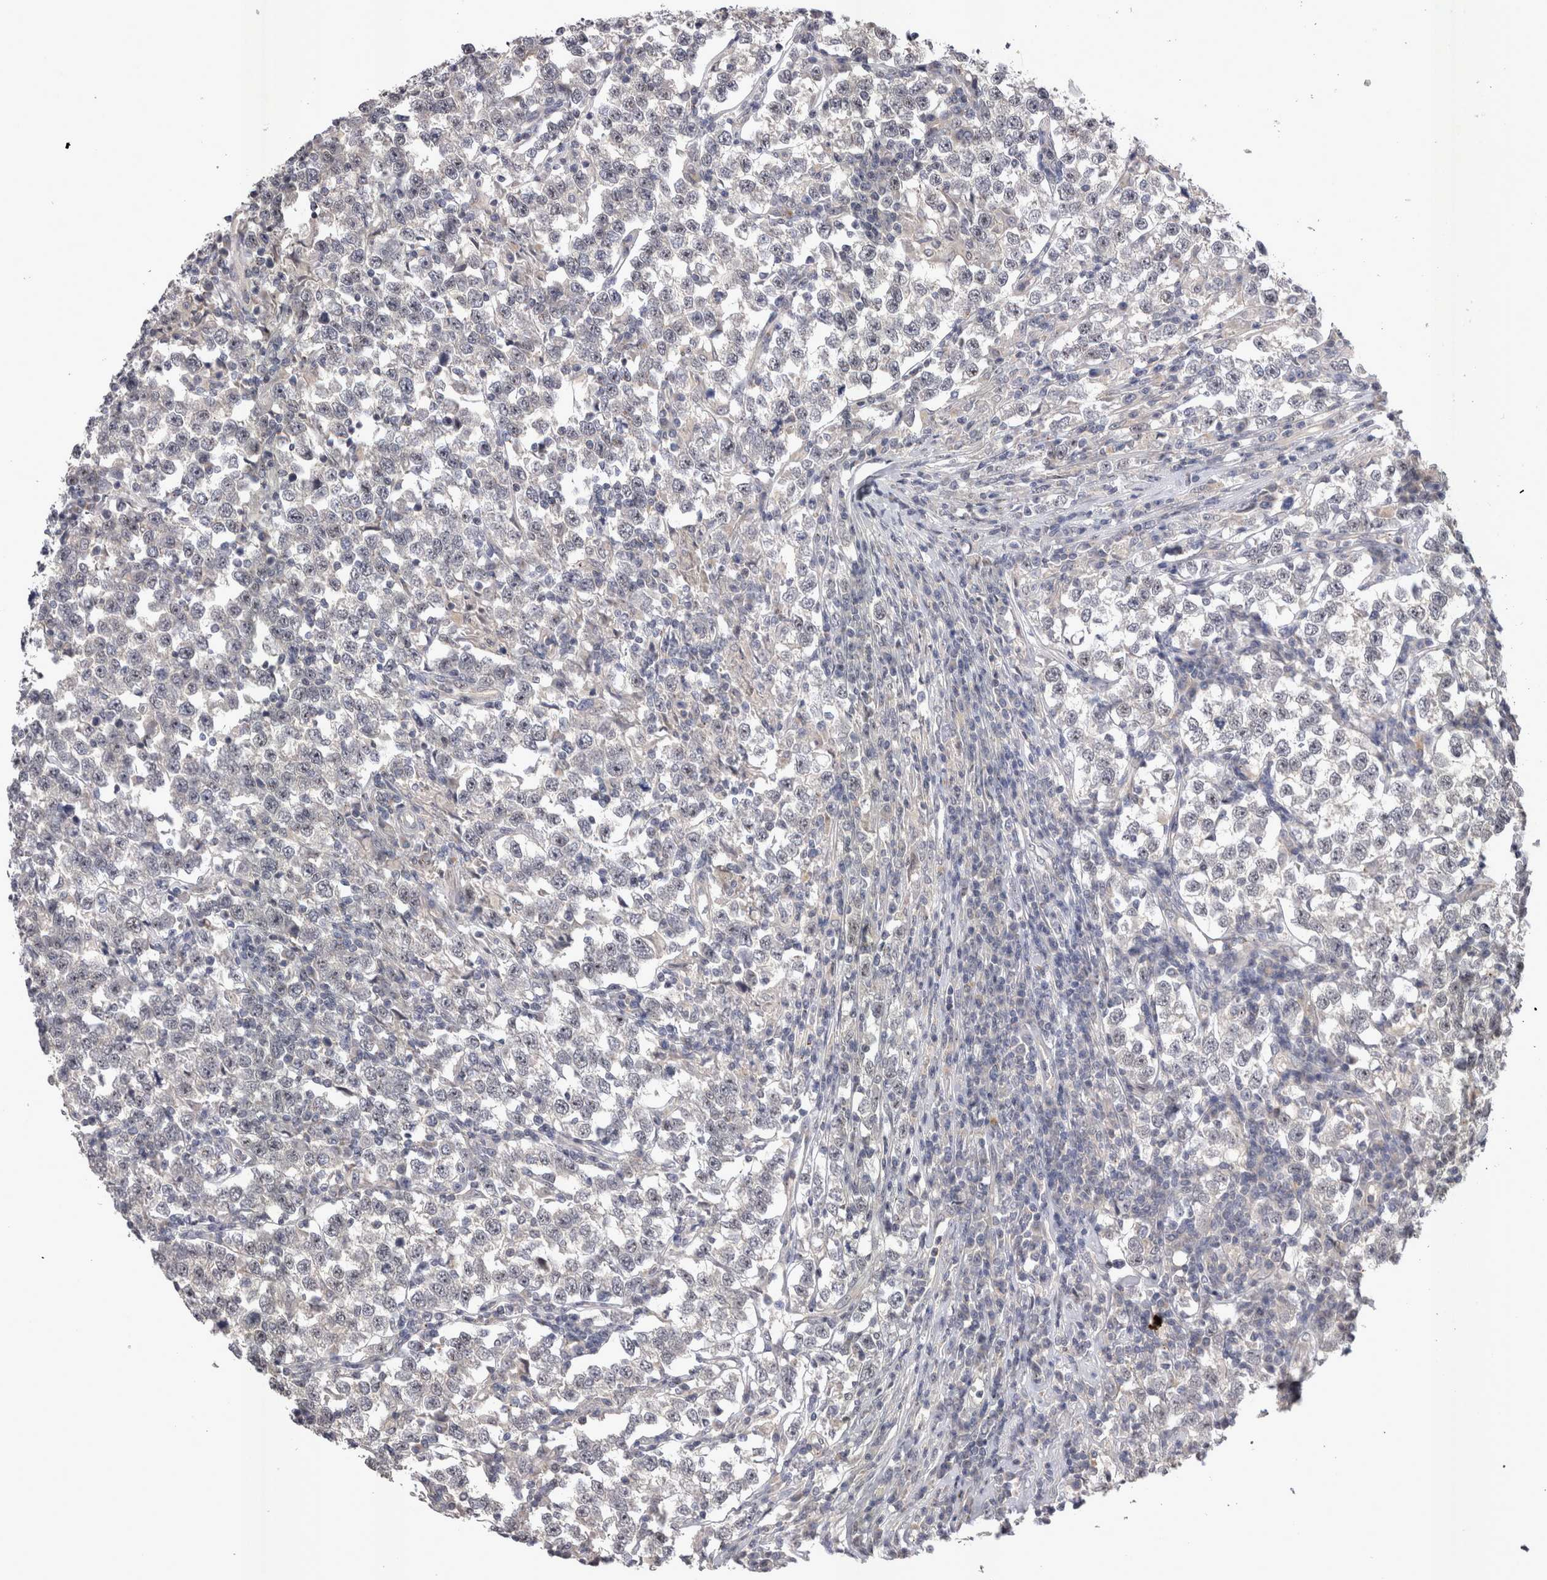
{"staining": {"intensity": "negative", "quantity": "none", "location": "none"}, "tissue": "testis cancer", "cell_type": "Tumor cells", "image_type": "cancer", "snomed": [{"axis": "morphology", "description": "Normal tissue, NOS"}, {"axis": "morphology", "description": "Seminoma, NOS"}, {"axis": "topography", "description": "Testis"}], "caption": "DAB (3,3'-diaminobenzidine) immunohistochemical staining of testis cancer demonstrates no significant expression in tumor cells.", "gene": "CTBS", "patient": {"sex": "male", "age": 43}}